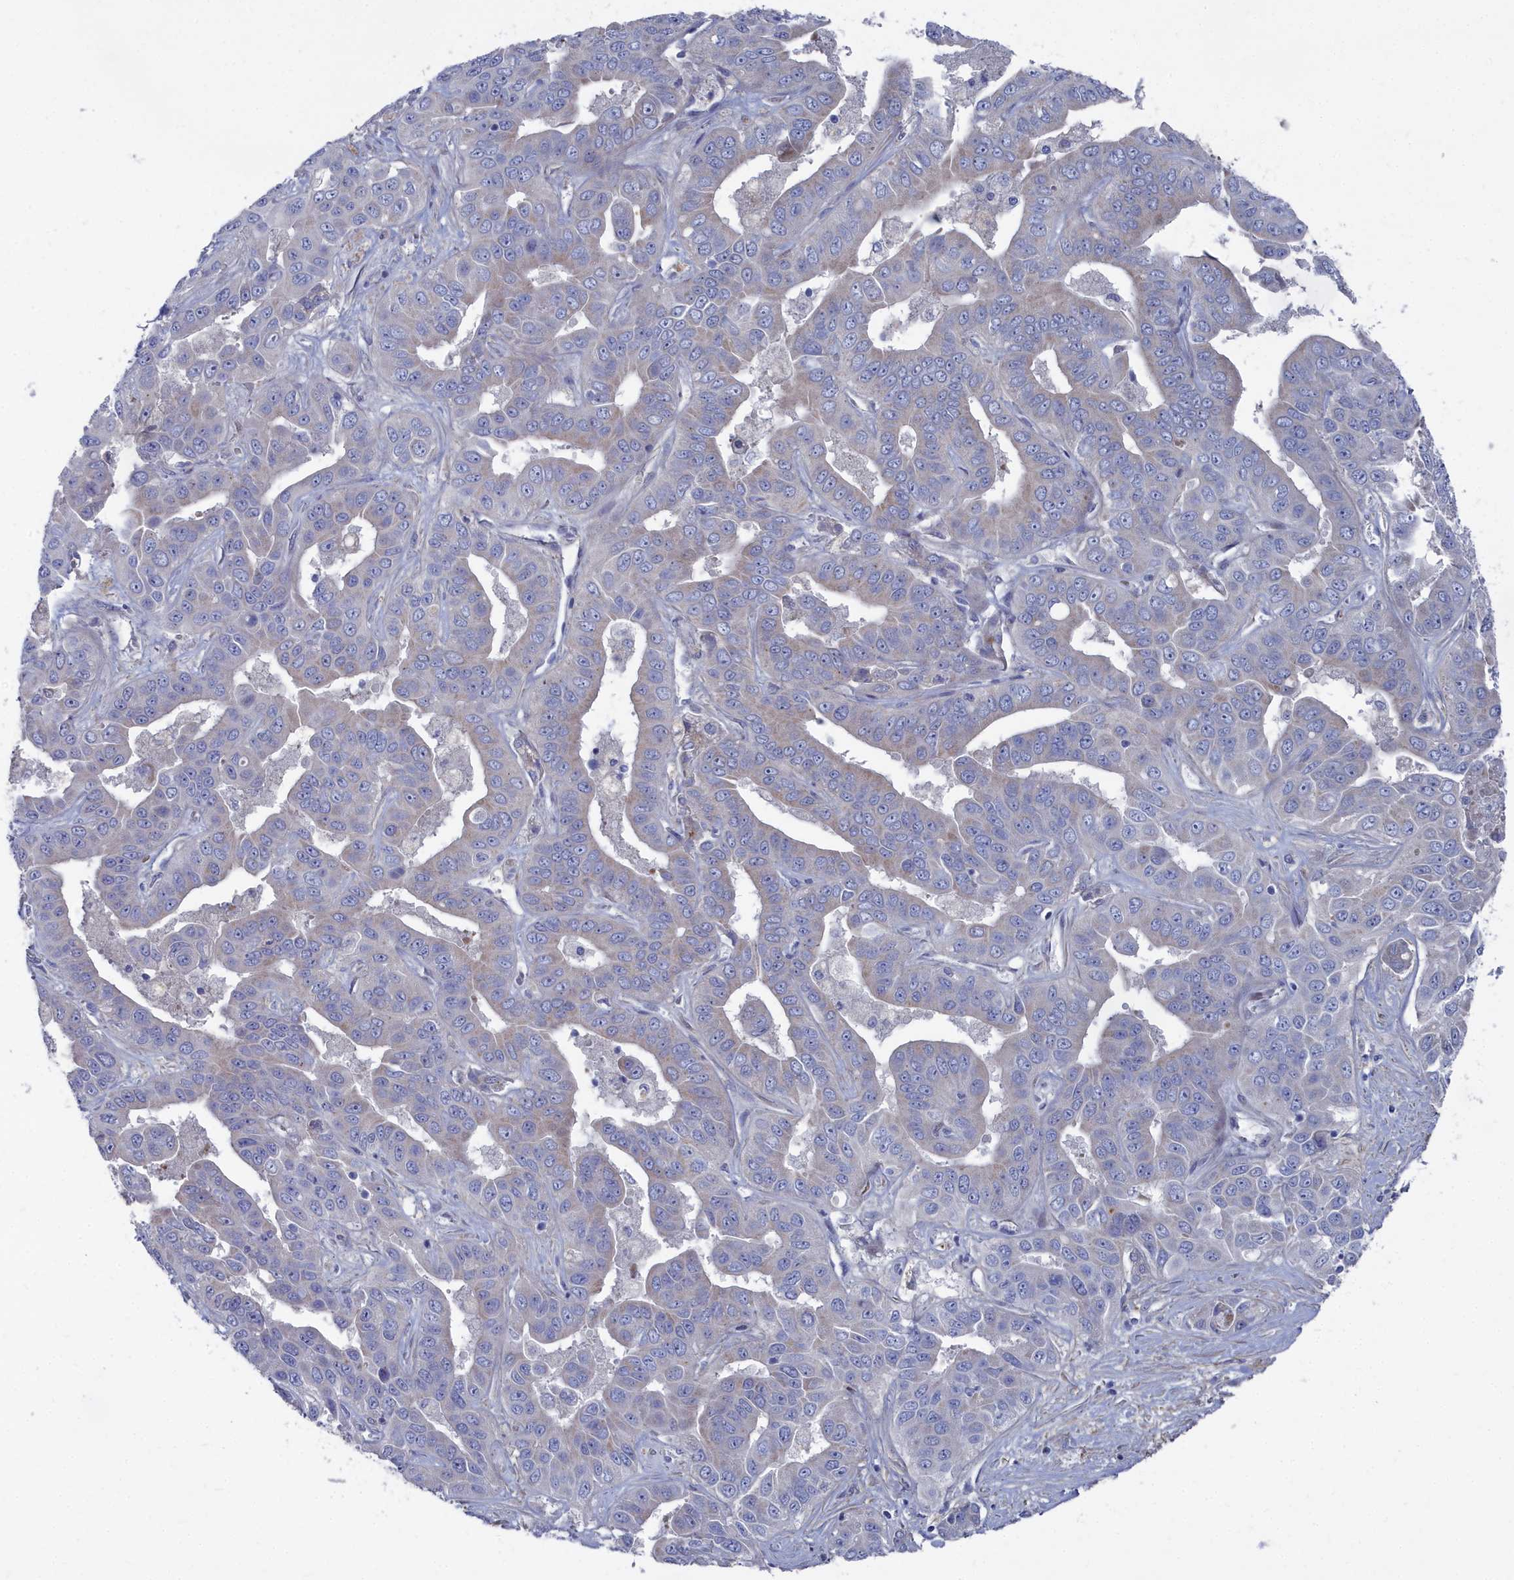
{"staining": {"intensity": "negative", "quantity": "none", "location": "none"}, "tissue": "liver cancer", "cell_type": "Tumor cells", "image_type": "cancer", "snomed": [{"axis": "morphology", "description": "Cholangiocarcinoma"}, {"axis": "topography", "description": "Liver"}], "caption": "Tumor cells show no significant protein positivity in liver cancer (cholangiocarcinoma).", "gene": "SHISAL2A", "patient": {"sex": "female", "age": 52}}